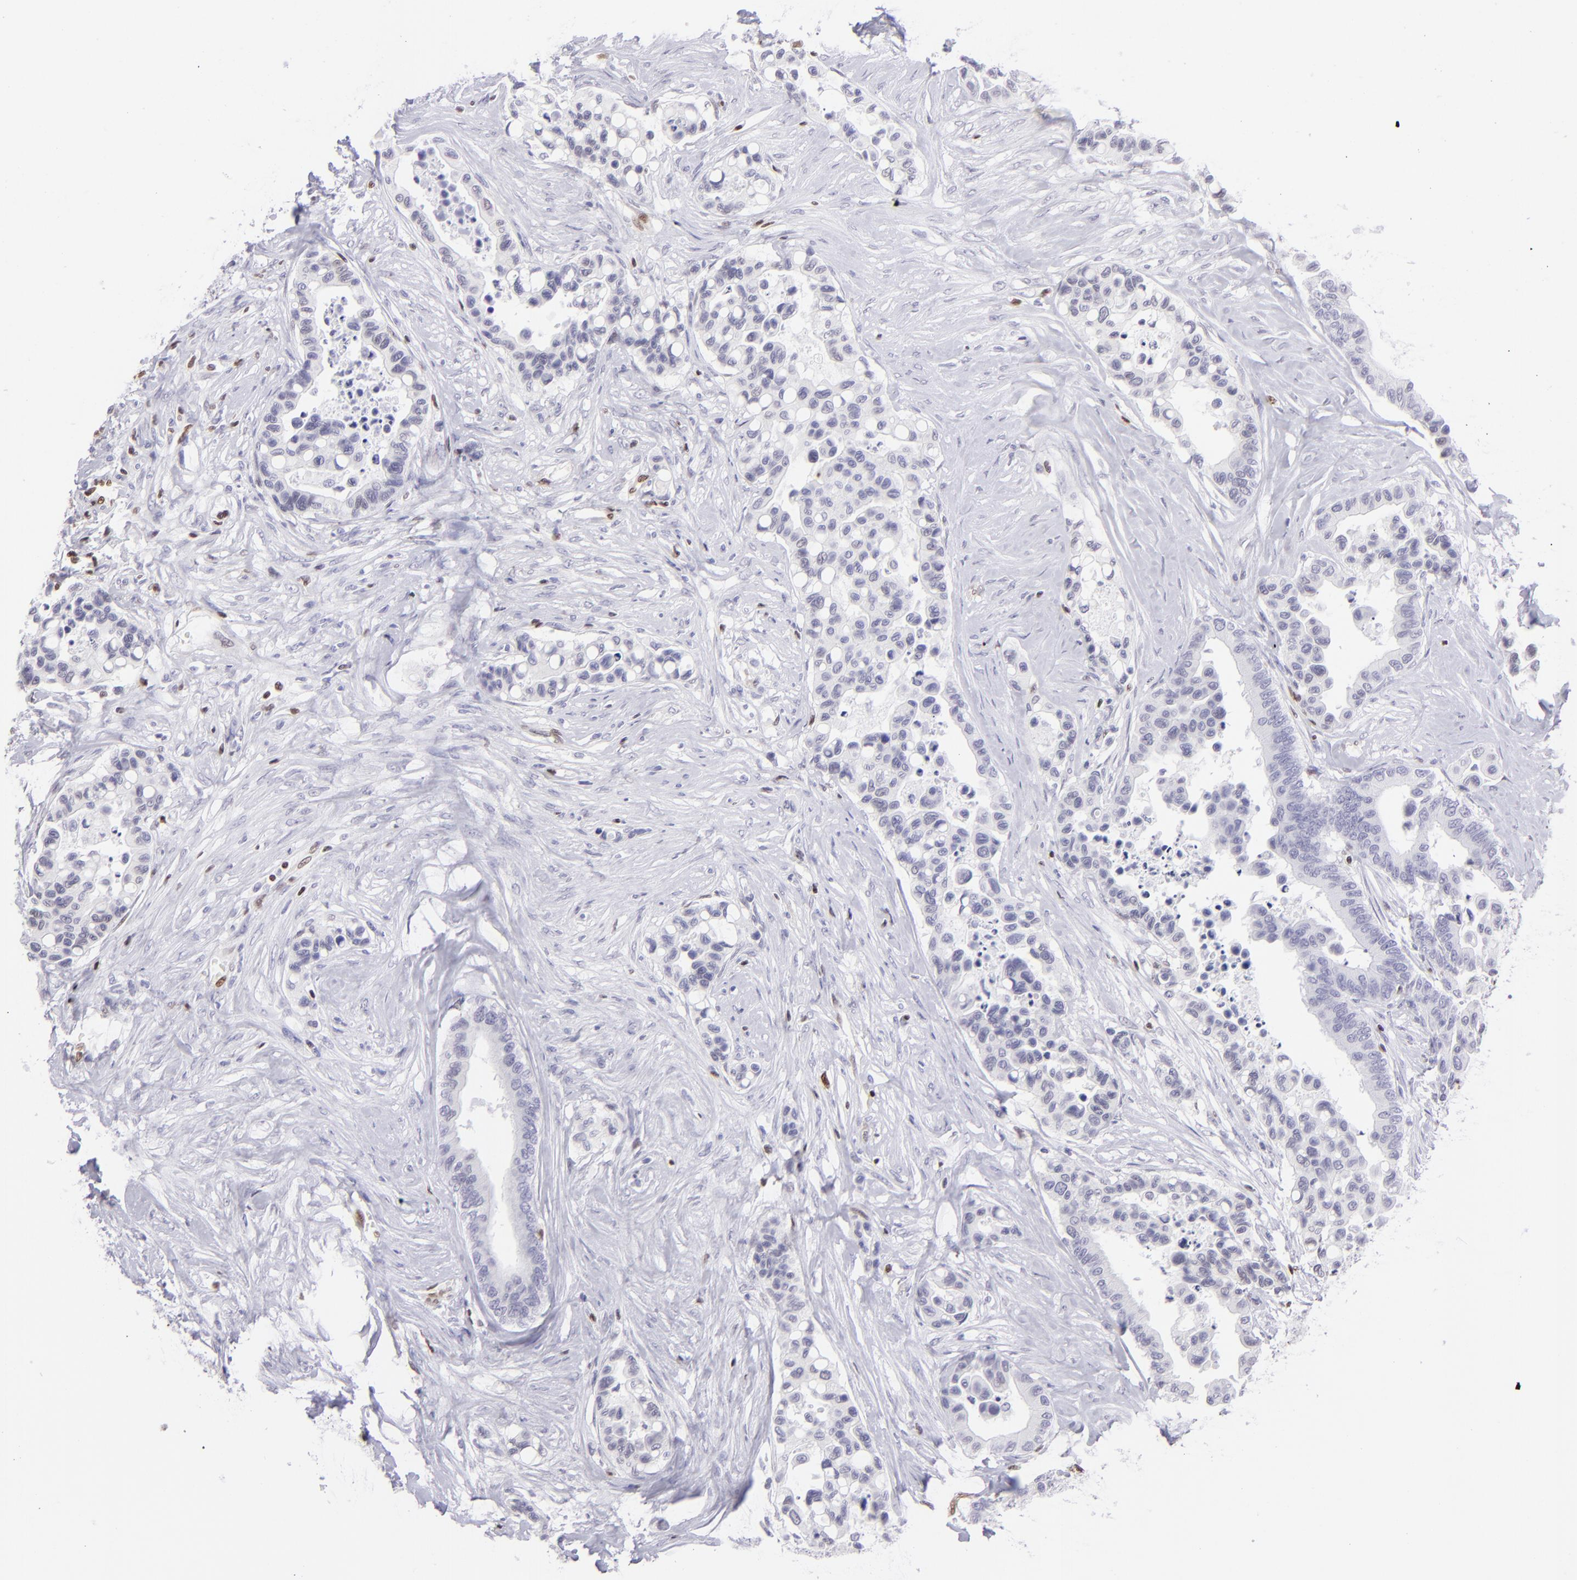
{"staining": {"intensity": "negative", "quantity": "none", "location": "none"}, "tissue": "colorectal cancer", "cell_type": "Tumor cells", "image_type": "cancer", "snomed": [{"axis": "morphology", "description": "Adenocarcinoma, NOS"}, {"axis": "topography", "description": "Colon"}], "caption": "Histopathology image shows no significant protein expression in tumor cells of adenocarcinoma (colorectal).", "gene": "ETS1", "patient": {"sex": "male", "age": 82}}